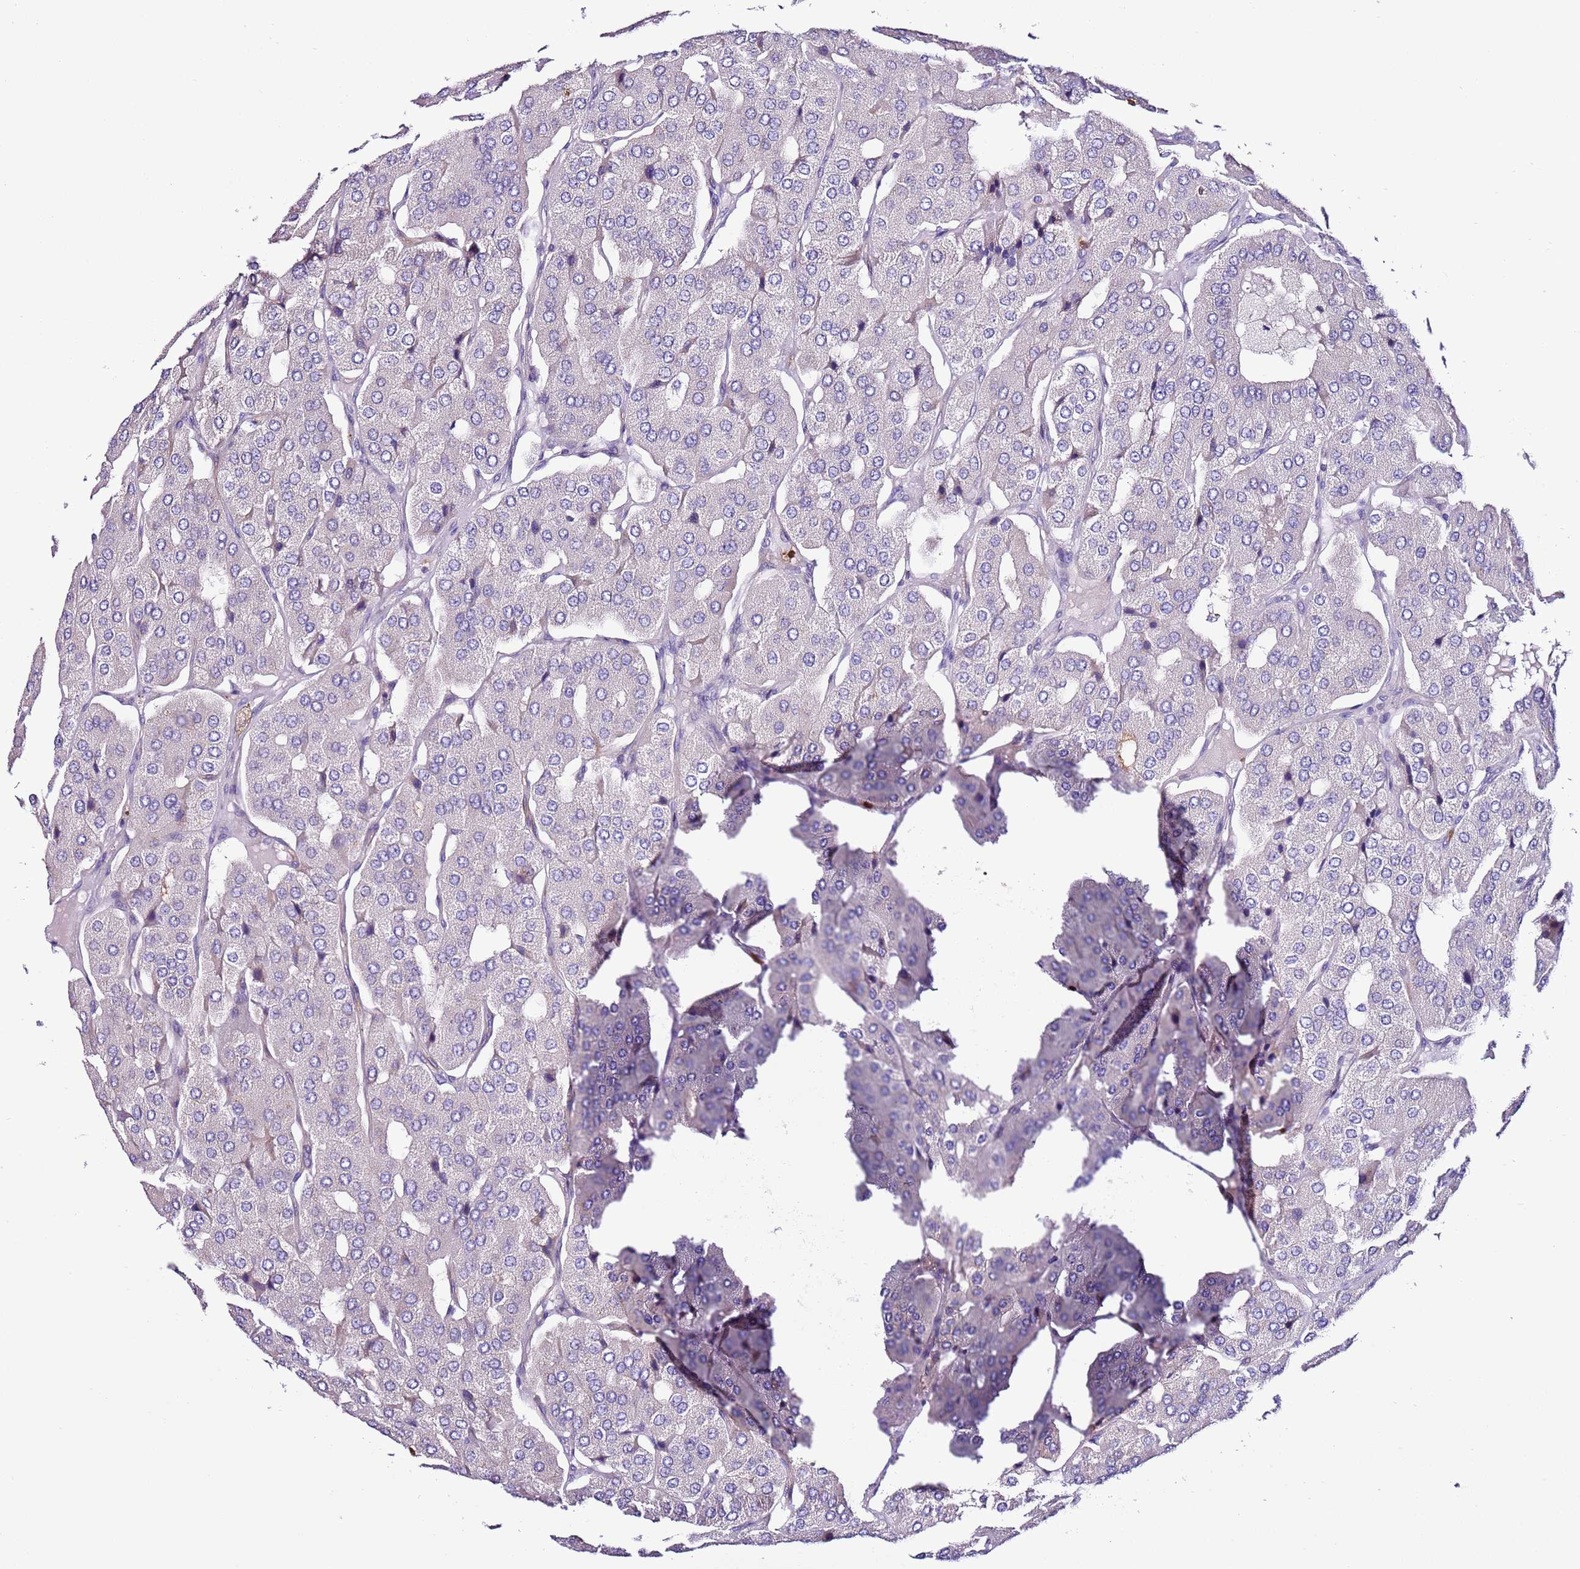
{"staining": {"intensity": "negative", "quantity": "none", "location": "none"}, "tissue": "parathyroid gland", "cell_type": "Glandular cells", "image_type": "normal", "snomed": [{"axis": "morphology", "description": "Normal tissue, NOS"}, {"axis": "morphology", "description": "Adenoma, NOS"}, {"axis": "topography", "description": "Parathyroid gland"}], "caption": "High power microscopy image of an immunohistochemistry (IHC) micrograph of normal parathyroid gland, revealing no significant expression in glandular cells.", "gene": "FAM174C", "patient": {"sex": "female", "age": 86}}